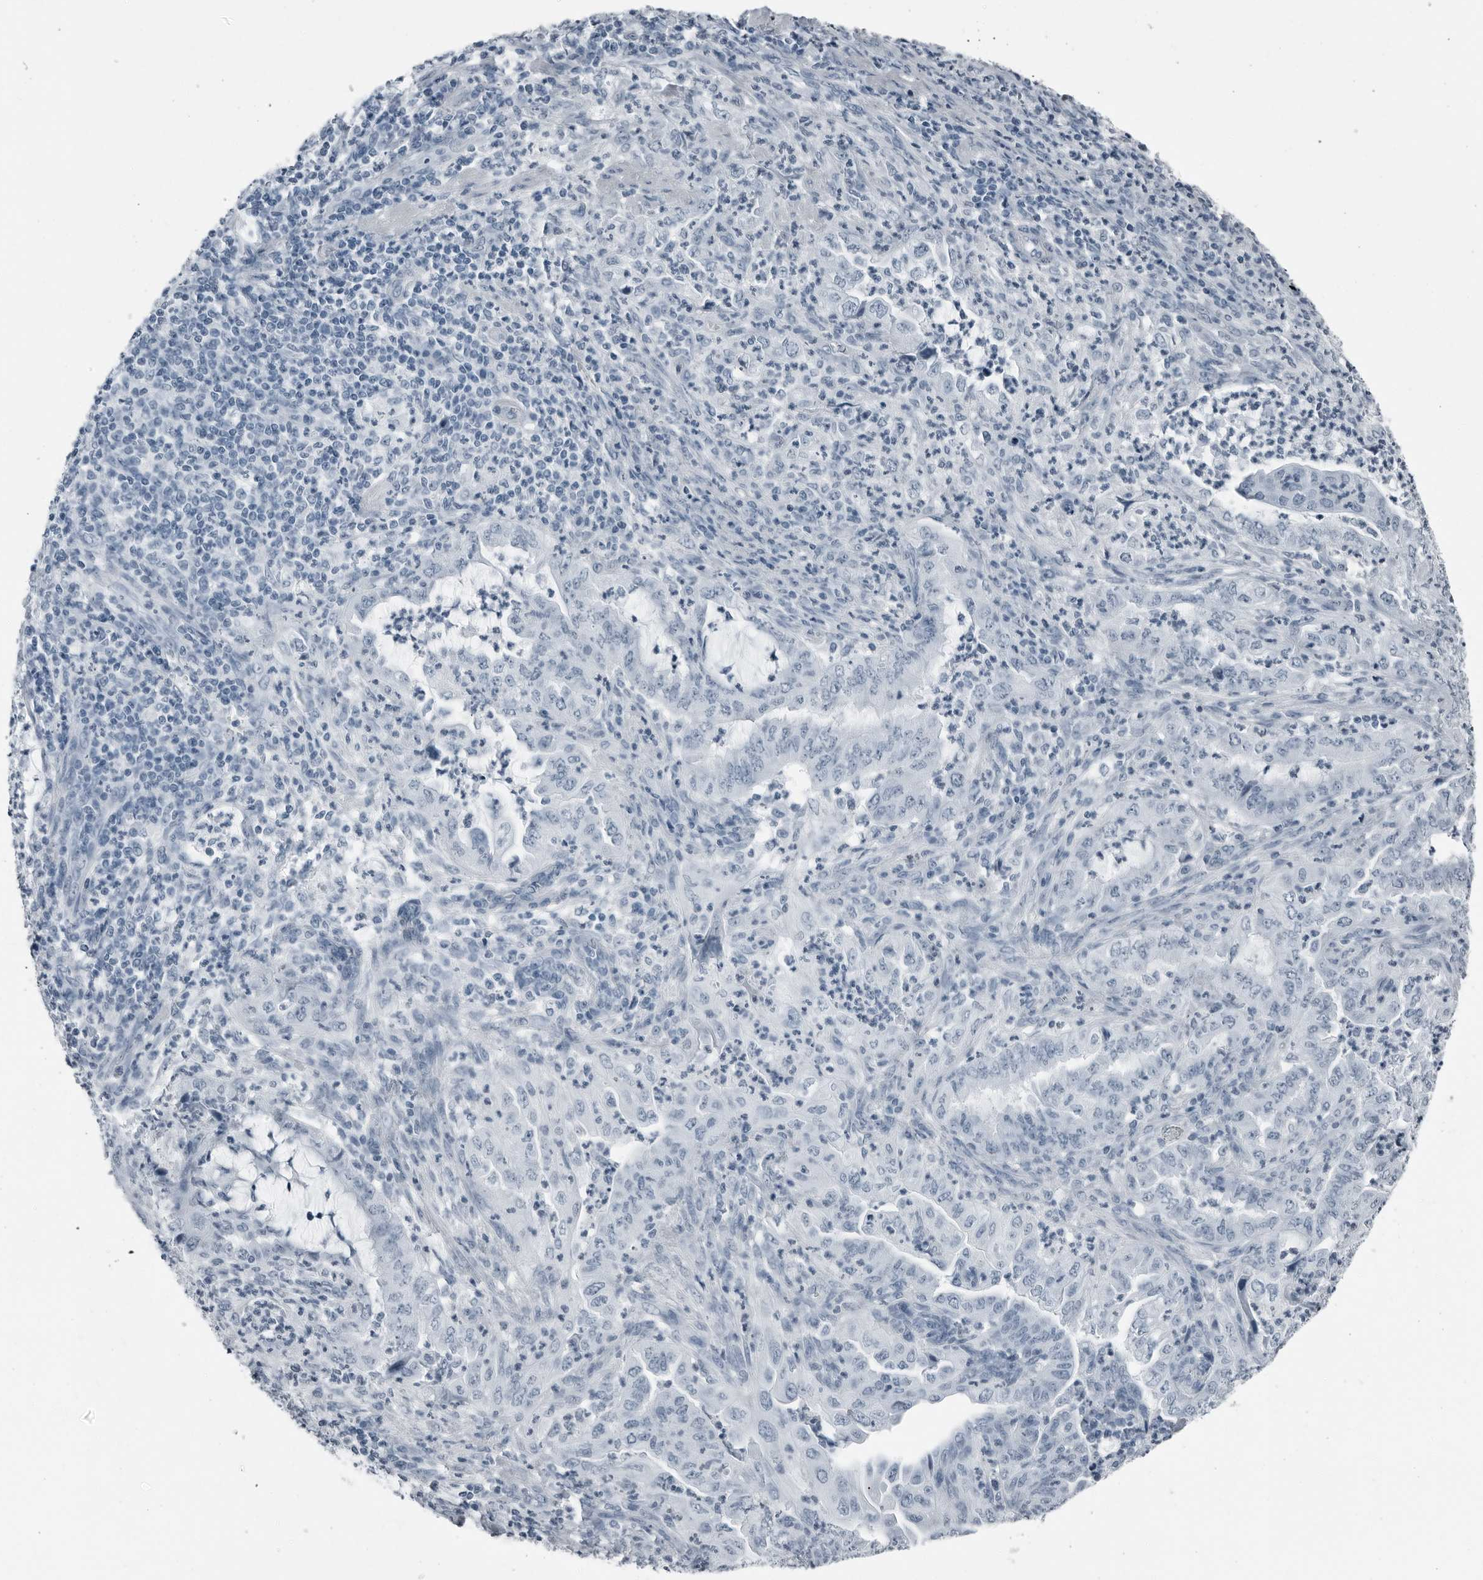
{"staining": {"intensity": "negative", "quantity": "none", "location": "none"}, "tissue": "endometrial cancer", "cell_type": "Tumor cells", "image_type": "cancer", "snomed": [{"axis": "morphology", "description": "Adenocarcinoma, NOS"}, {"axis": "topography", "description": "Endometrium"}], "caption": "Image shows no protein positivity in tumor cells of endometrial adenocarcinoma tissue. (Immunohistochemistry (ihc), brightfield microscopy, high magnification).", "gene": "PRSS1", "patient": {"sex": "female", "age": 51}}